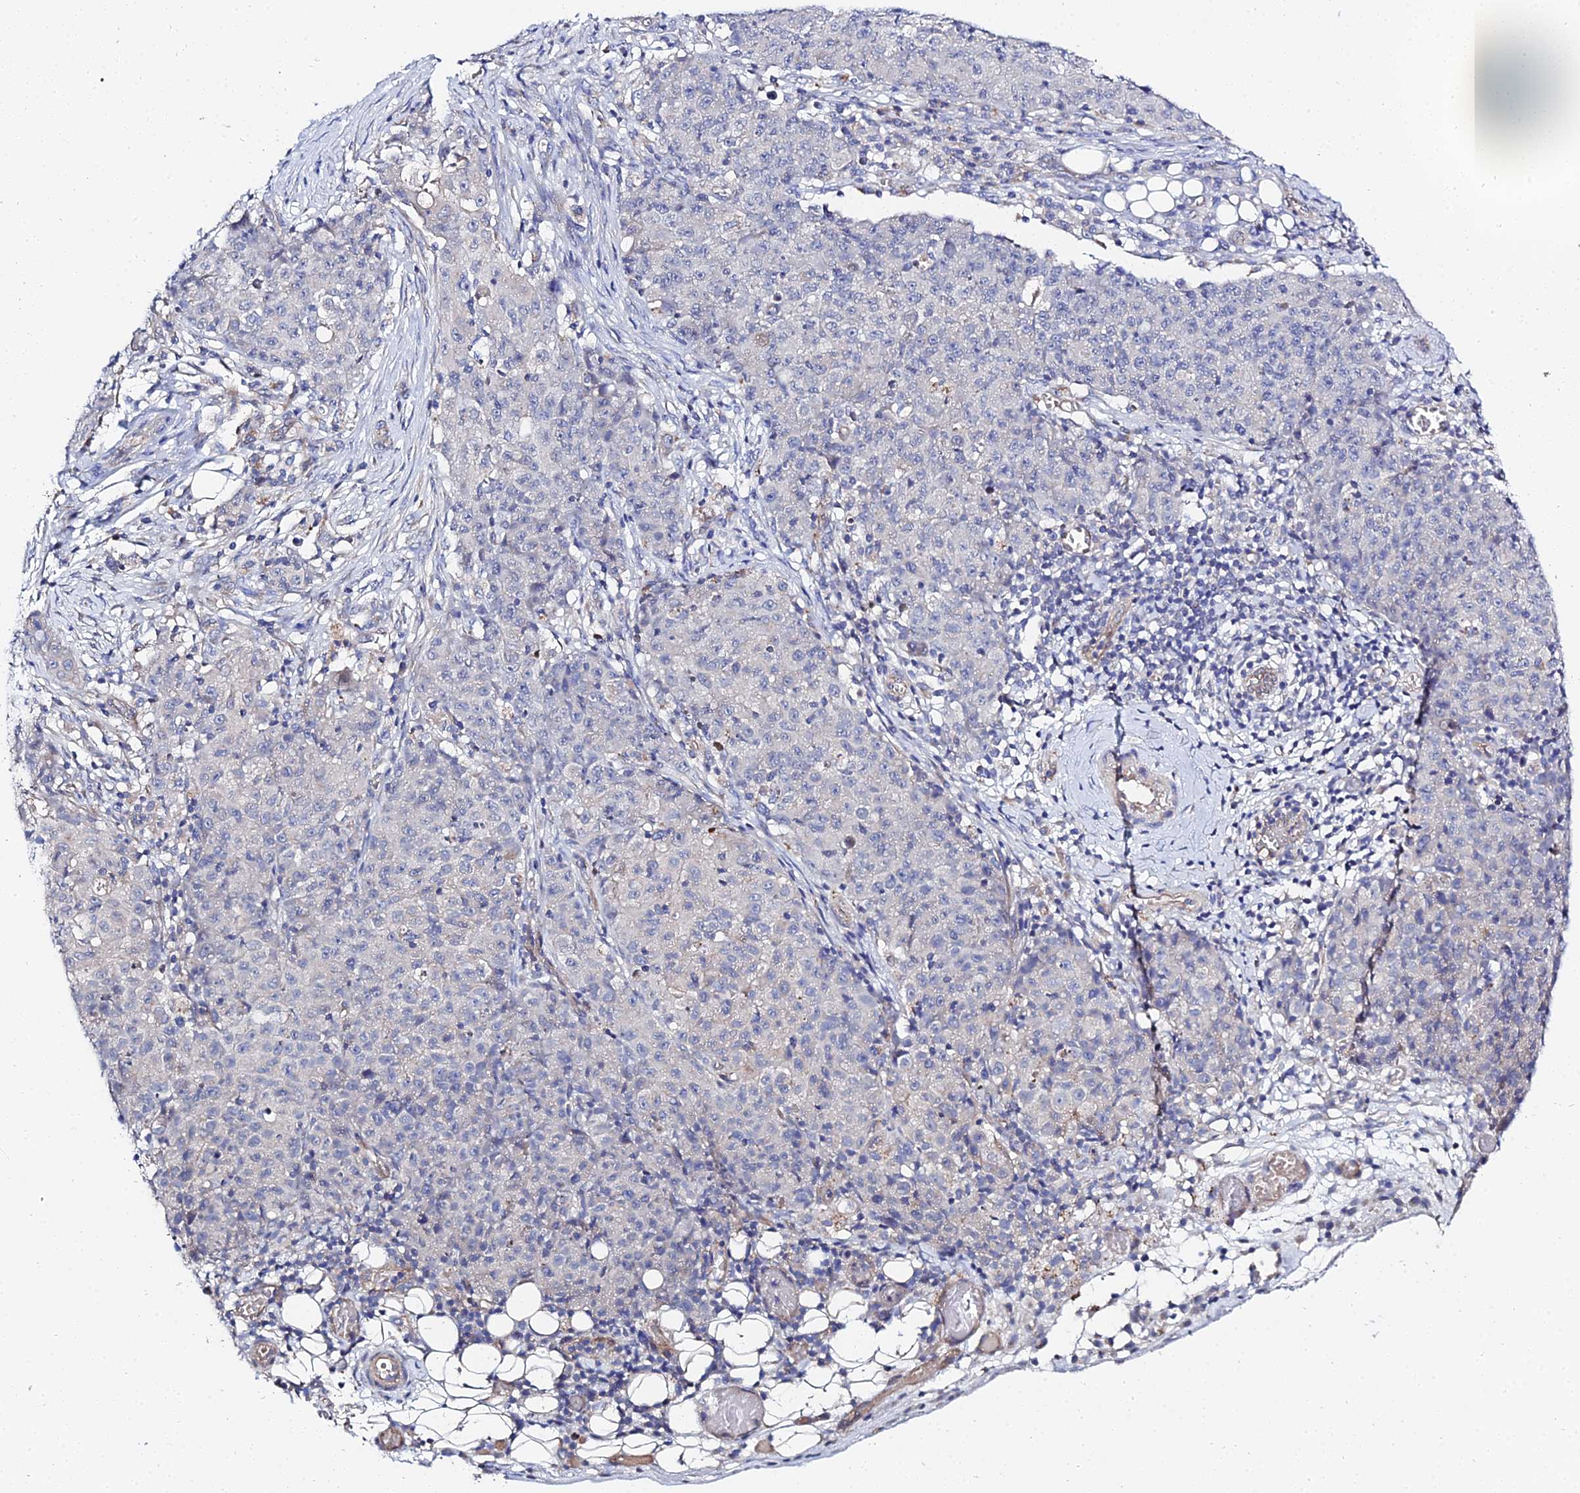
{"staining": {"intensity": "negative", "quantity": "none", "location": "none"}, "tissue": "ovarian cancer", "cell_type": "Tumor cells", "image_type": "cancer", "snomed": [{"axis": "morphology", "description": "Carcinoma, endometroid"}, {"axis": "topography", "description": "Ovary"}], "caption": "Endometroid carcinoma (ovarian) was stained to show a protein in brown. There is no significant expression in tumor cells.", "gene": "APOBEC3H", "patient": {"sex": "female", "age": 42}}